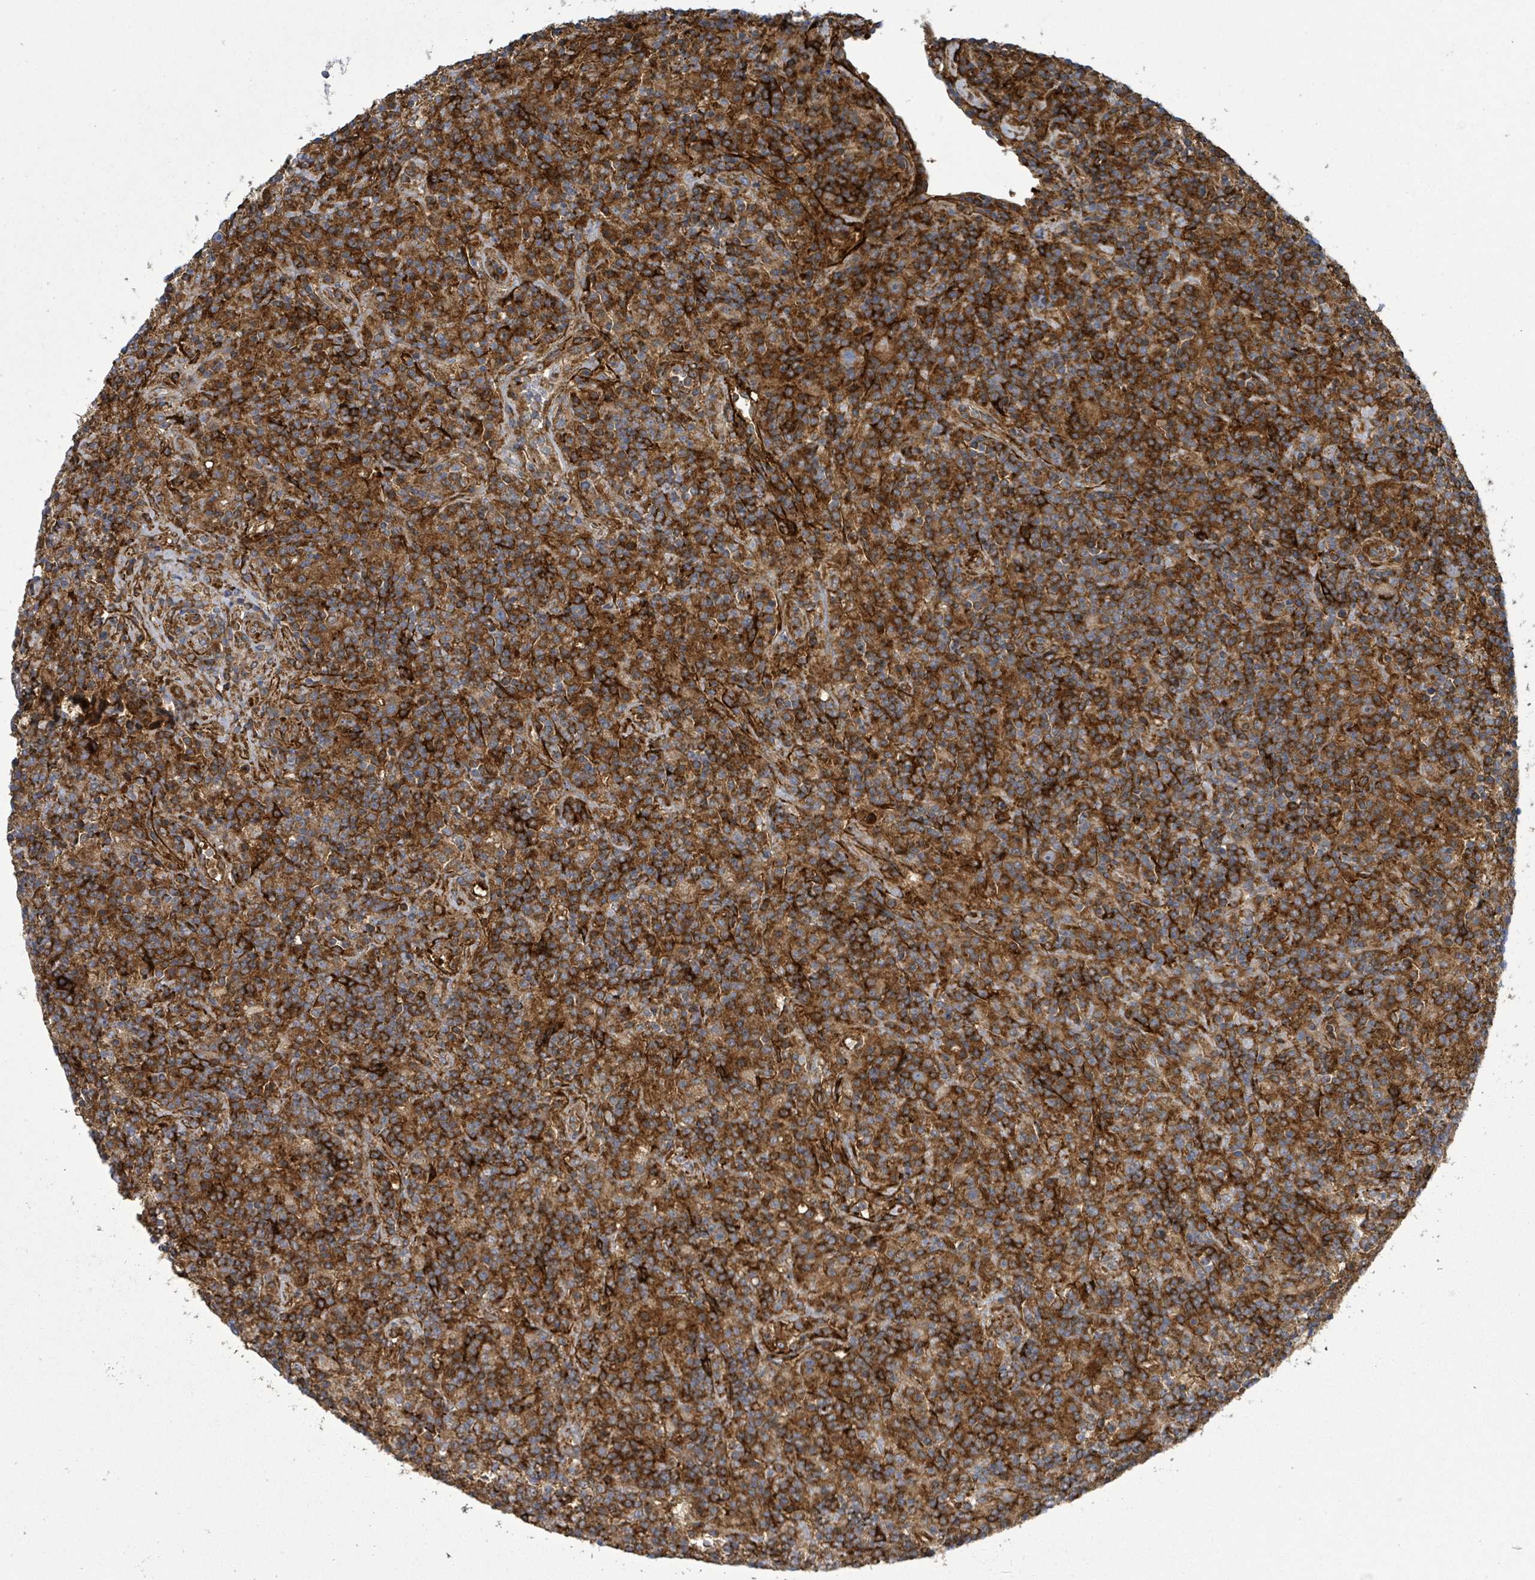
{"staining": {"intensity": "strong", "quantity": "<25%", "location": "cytoplasmic/membranous"}, "tissue": "lymphoma", "cell_type": "Tumor cells", "image_type": "cancer", "snomed": [{"axis": "morphology", "description": "Hodgkin's disease, NOS"}, {"axis": "topography", "description": "Lymph node"}], "caption": "High-power microscopy captured an immunohistochemistry micrograph of Hodgkin's disease, revealing strong cytoplasmic/membranous staining in about <25% of tumor cells. The protein of interest is shown in brown color, while the nuclei are stained blue.", "gene": "EGFL7", "patient": {"sex": "male", "age": 70}}